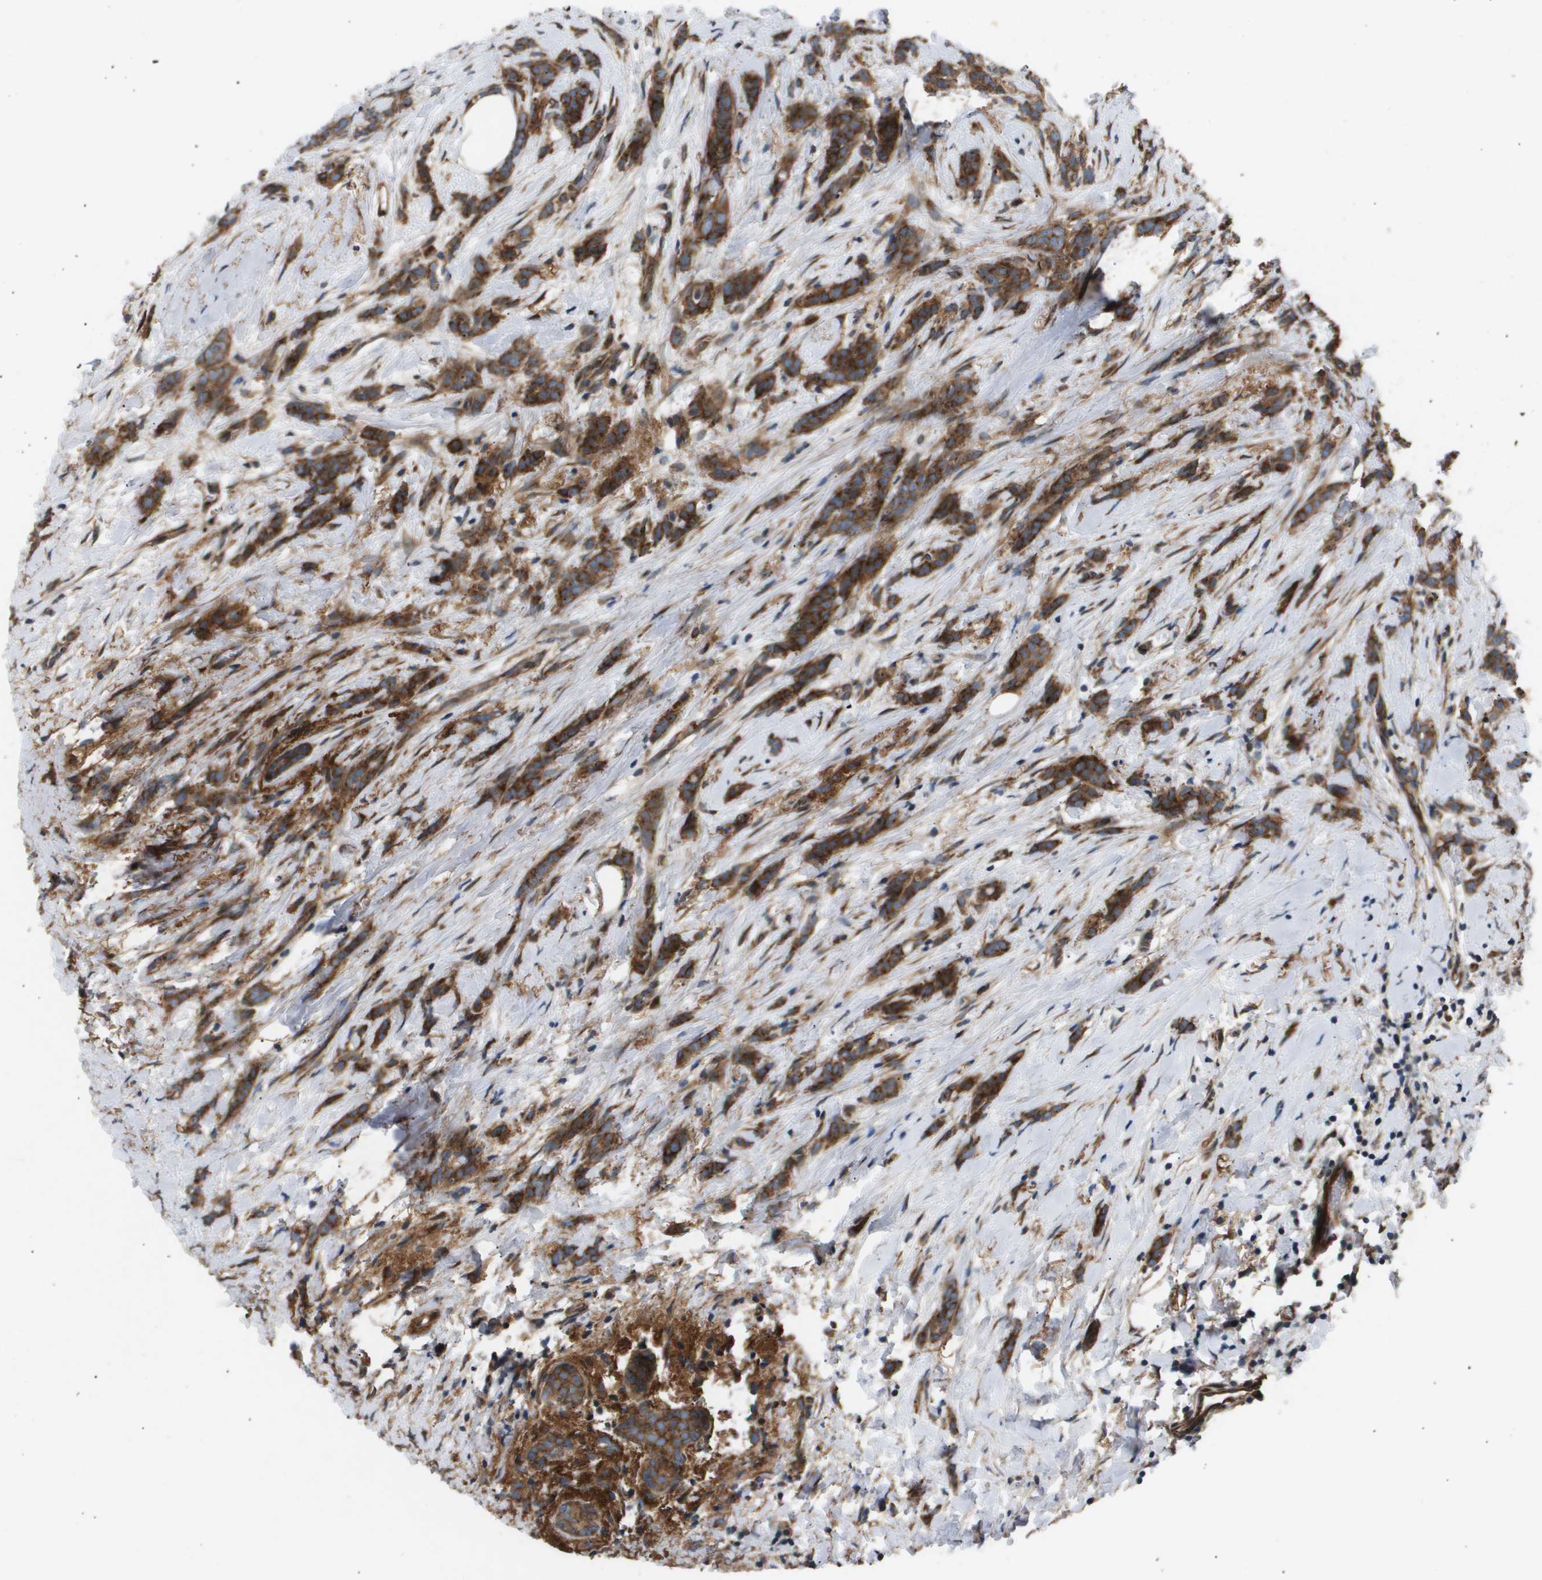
{"staining": {"intensity": "strong", "quantity": ">75%", "location": "cytoplasmic/membranous"}, "tissue": "breast cancer", "cell_type": "Tumor cells", "image_type": "cancer", "snomed": [{"axis": "morphology", "description": "Lobular carcinoma, in situ"}, {"axis": "morphology", "description": "Lobular carcinoma"}, {"axis": "topography", "description": "Breast"}], "caption": "DAB immunohistochemical staining of breast lobular carcinoma exhibits strong cytoplasmic/membranous protein staining in approximately >75% of tumor cells. (IHC, brightfield microscopy, high magnification).", "gene": "LYSMD3", "patient": {"sex": "female", "age": 41}}